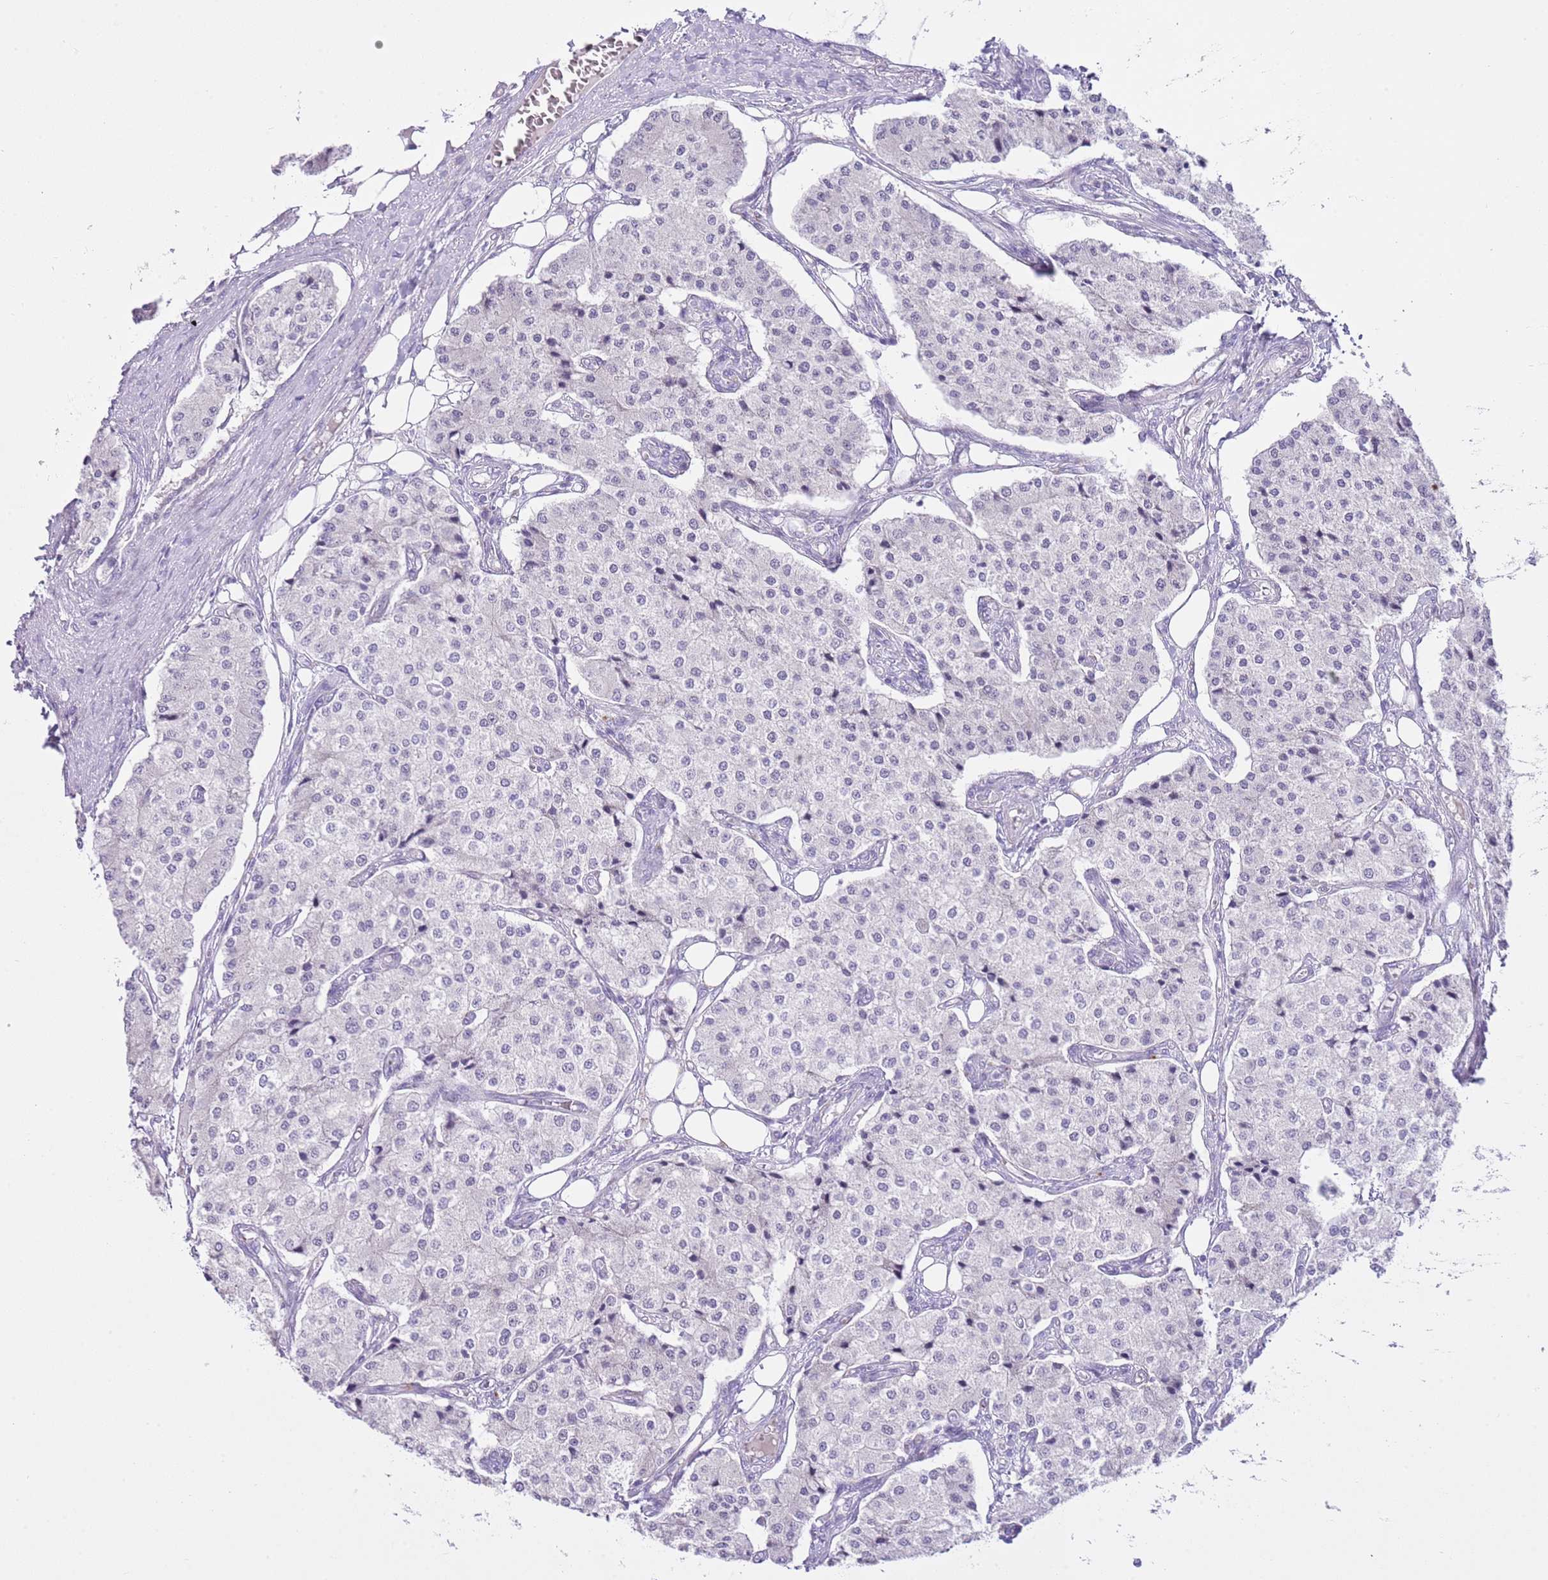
{"staining": {"intensity": "negative", "quantity": "none", "location": "none"}, "tissue": "carcinoid", "cell_type": "Tumor cells", "image_type": "cancer", "snomed": [{"axis": "morphology", "description": "Carcinoid, malignant, NOS"}, {"axis": "topography", "description": "Colon"}], "caption": "Immunohistochemical staining of carcinoid exhibits no significant expression in tumor cells. (DAB immunohistochemistry (IHC), high magnification).", "gene": "FBRSL1", "patient": {"sex": "female", "age": 52}}